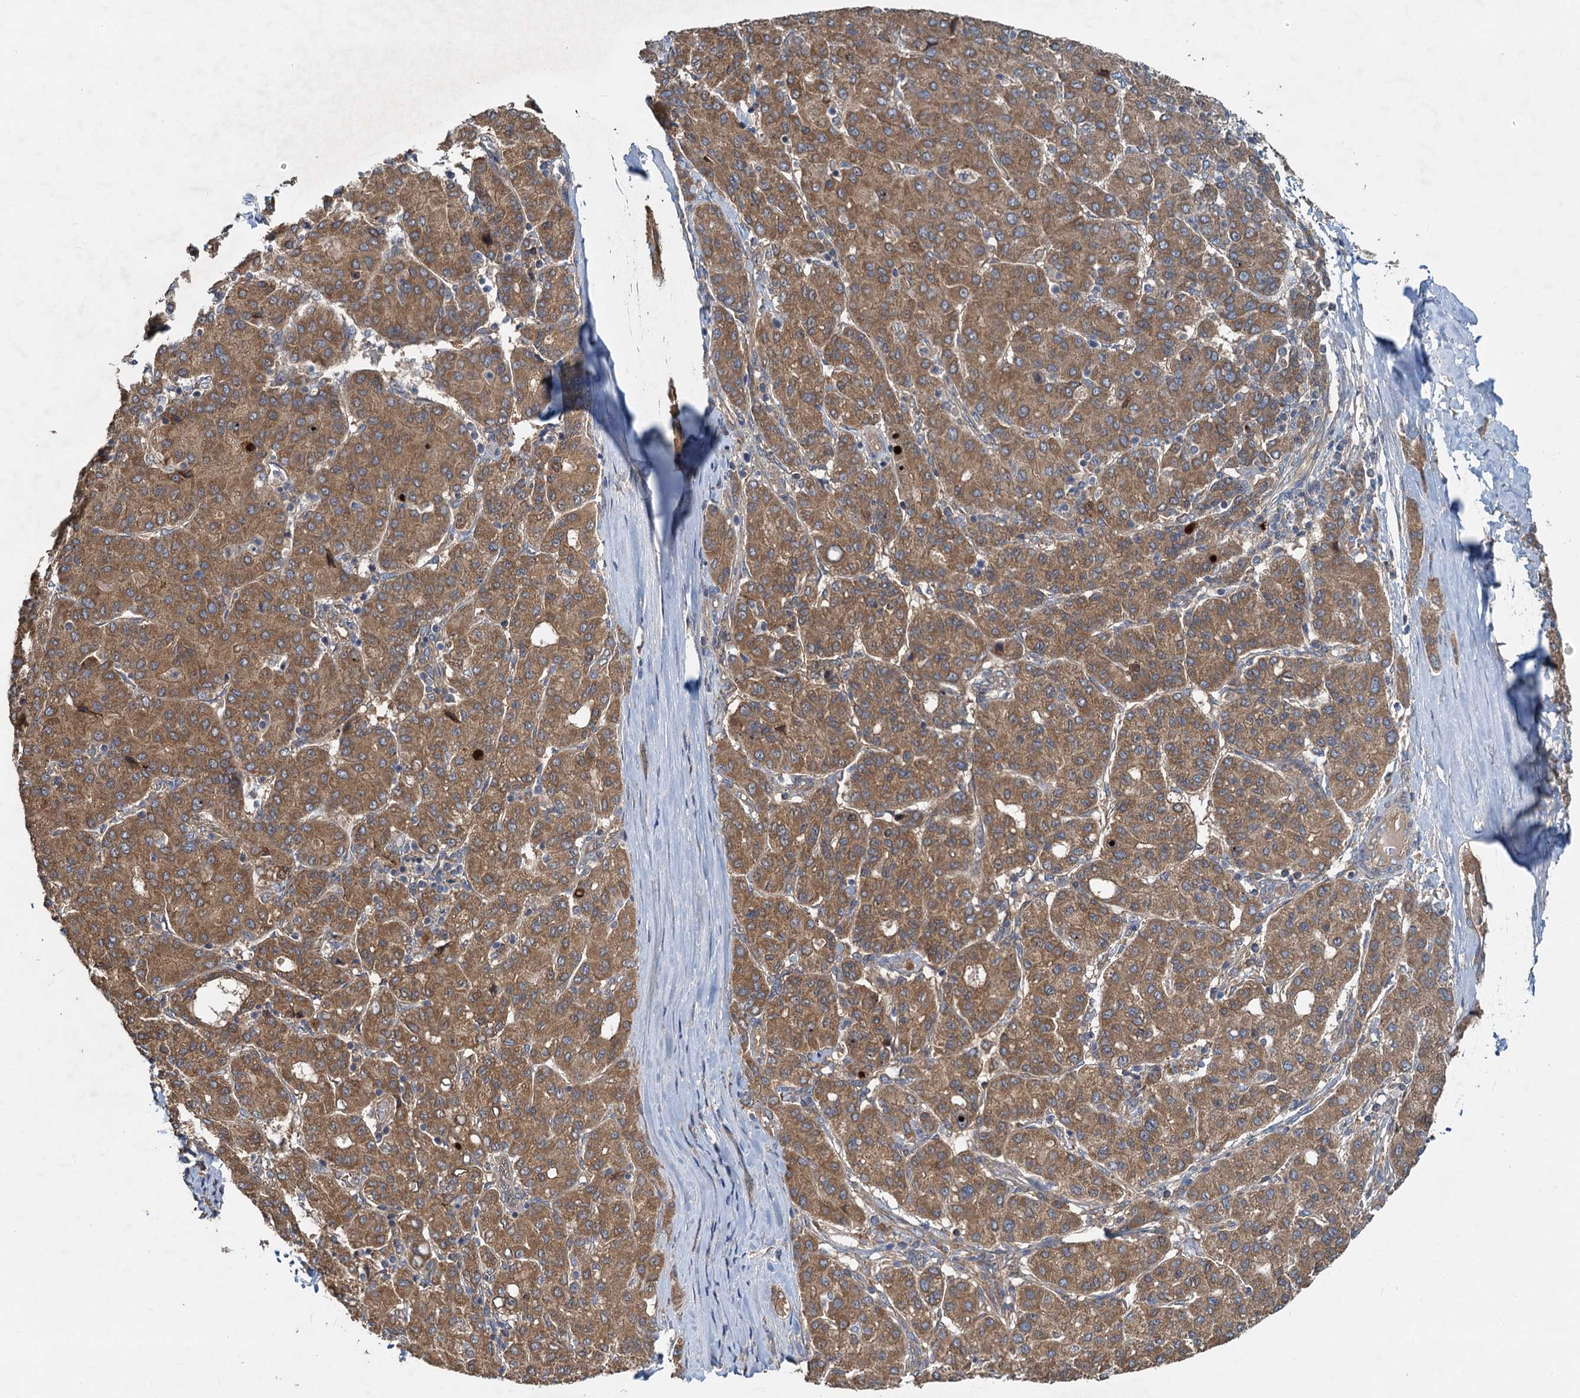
{"staining": {"intensity": "moderate", "quantity": ">75%", "location": "cytoplasmic/membranous"}, "tissue": "liver cancer", "cell_type": "Tumor cells", "image_type": "cancer", "snomed": [{"axis": "morphology", "description": "Carcinoma, Hepatocellular, NOS"}, {"axis": "topography", "description": "Liver"}], "caption": "High-magnification brightfield microscopy of liver cancer stained with DAB (brown) and counterstained with hematoxylin (blue). tumor cells exhibit moderate cytoplasmic/membranous expression is appreciated in approximately>75% of cells.", "gene": "HYI", "patient": {"sex": "male", "age": 65}}